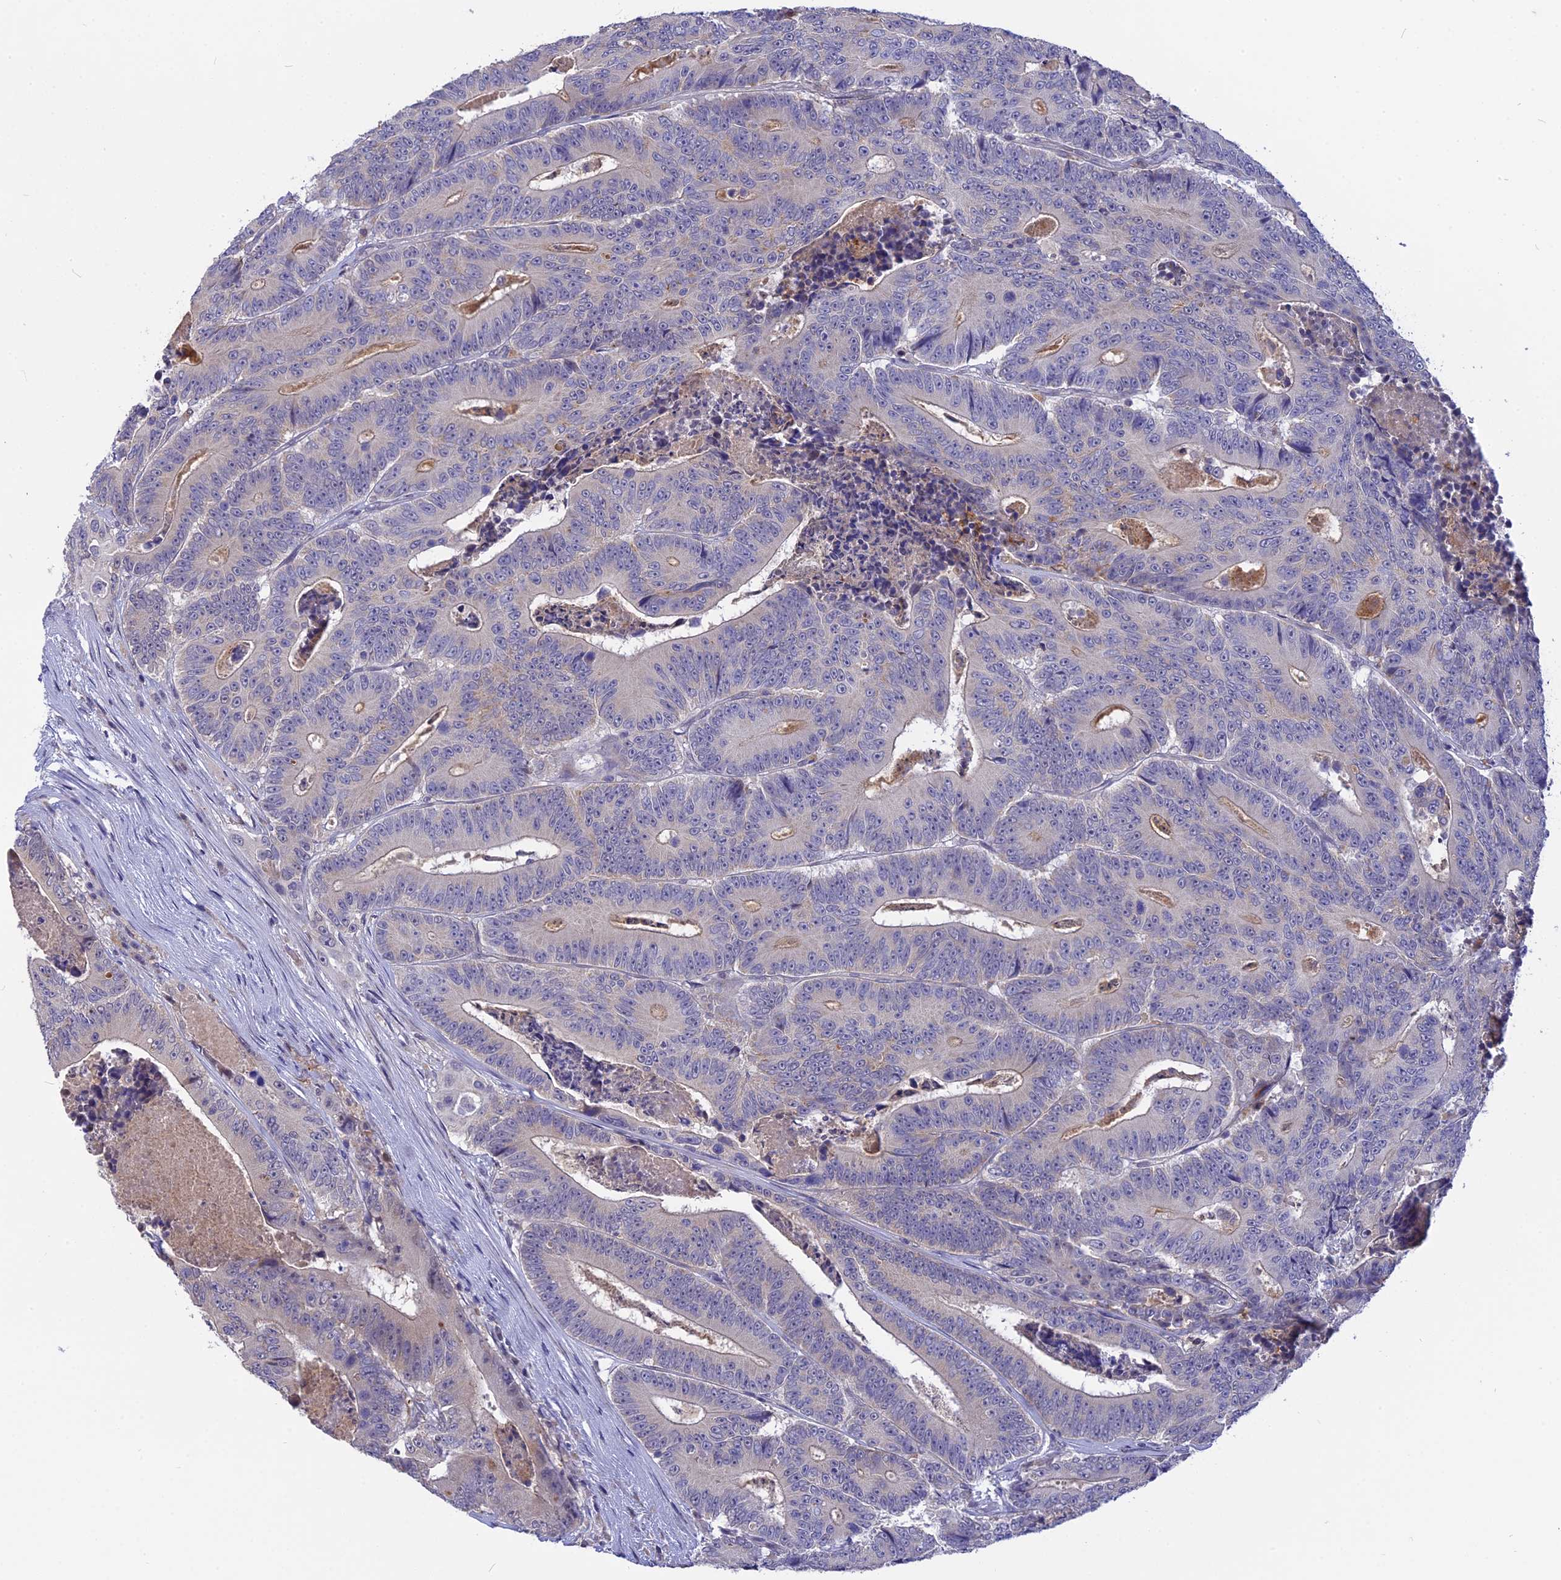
{"staining": {"intensity": "weak", "quantity": "<25%", "location": "cytoplasmic/membranous"}, "tissue": "colorectal cancer", "cell_type": "Tumor cells", "image_type": "cancer", "snomed": [{"axis": "morphology", "description": "Adenocarcinoma, NOS"}, {"axis": "topography", "description": "Colon"}], "caption": "Immunohistochemistry (IHC) of human adenocarcinoma (colorectal) displays no staining in tumor cells.", "gene": "KCTD14", "patient": {"sex": "male", "age": 83}}